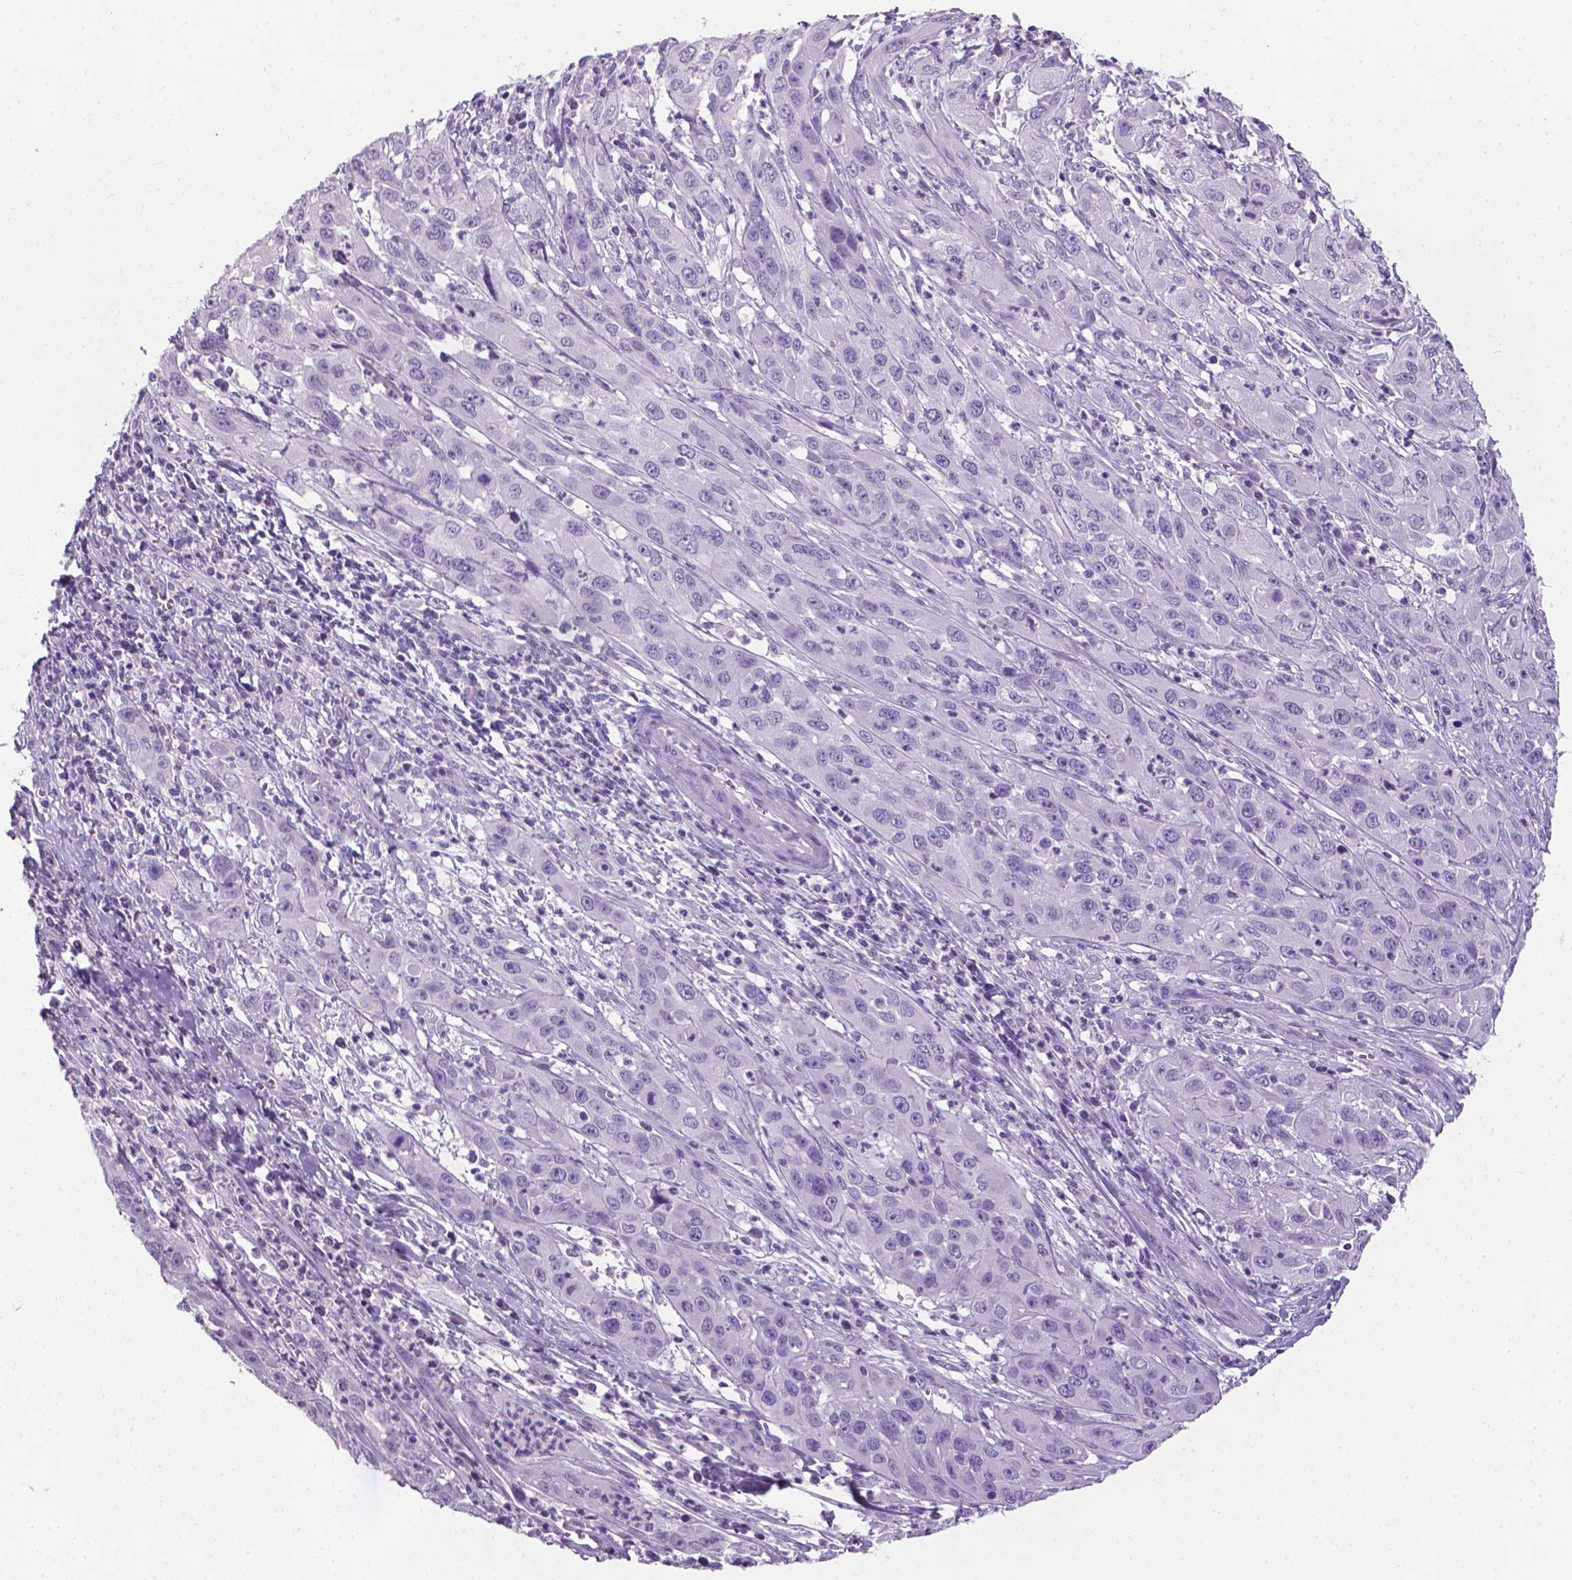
{"staining": {"intensity": "negative", "quantity": "none", "location": "none"}, "tissue": "cervical cancer", "cell_type": "Tumor cells", "image_type": "cancer", "snomed": [{"axis": "morphology", "description": "Squamous cell carcinoma, NOS"}, {"axis": "topography", "description": "Cervix"}], "caption": "Micrograph shows no significant protein staining in tumor cells of cervical cancer. (DAB immunohistochemistry (IHC) with hematoxylin counter stain).", "gene": "XPNPEP2", "patient": {"sex": "female", "age": 32}}